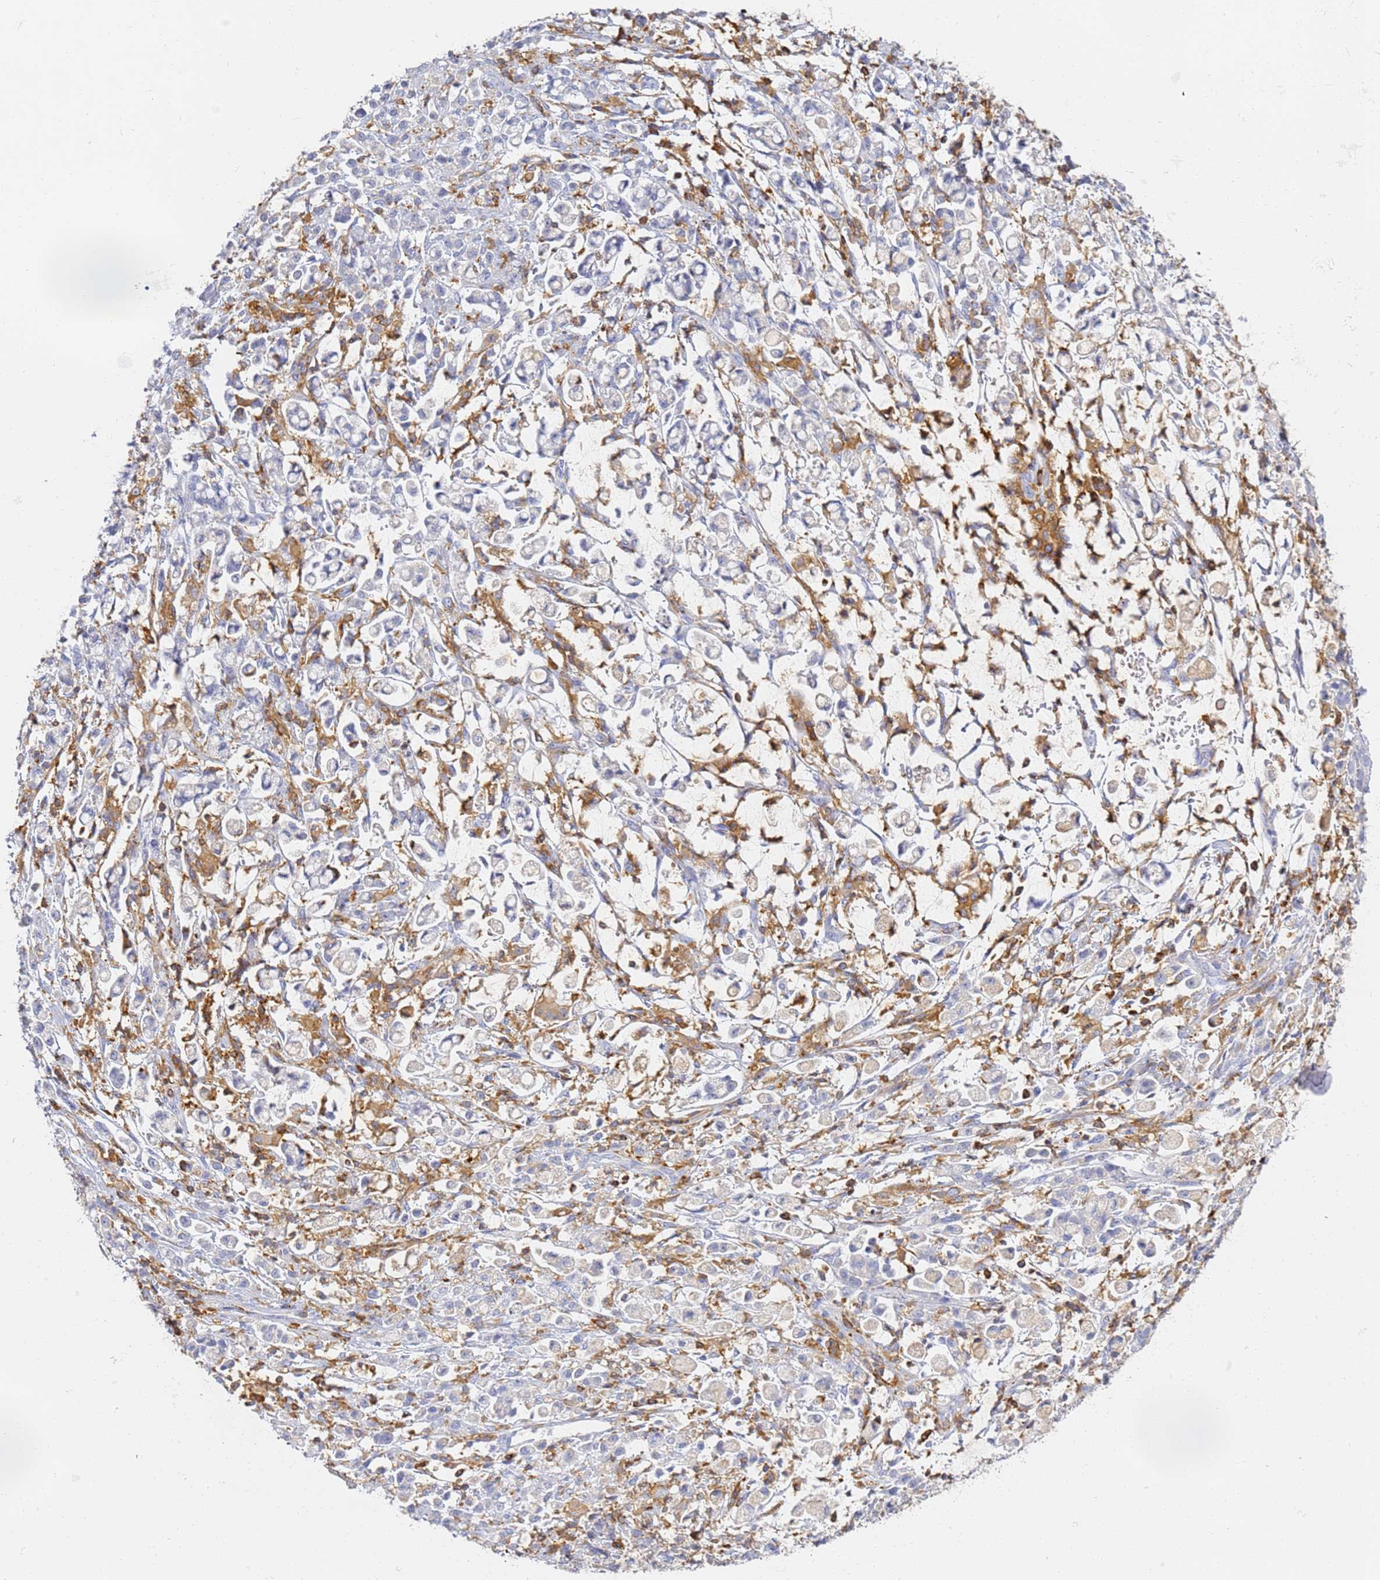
{"staining": {"intensity": "negative", "quantity": "none", "location": "none"}, "tissue": "stomach cancer", "cell_type": "Tumor cells", "image_type": "cancer", "snomed": [{"axis": "morphology", "description": "Adenocarcinoma, NOS"}, {"axis": "topography", "description": "Stomach"}], "caption": "There is no significant positivity in tumor cells of stomach cancer (adenocarcinoma).", "gene": "BIN2", "patient": {"sex": "female", "age": 60}}